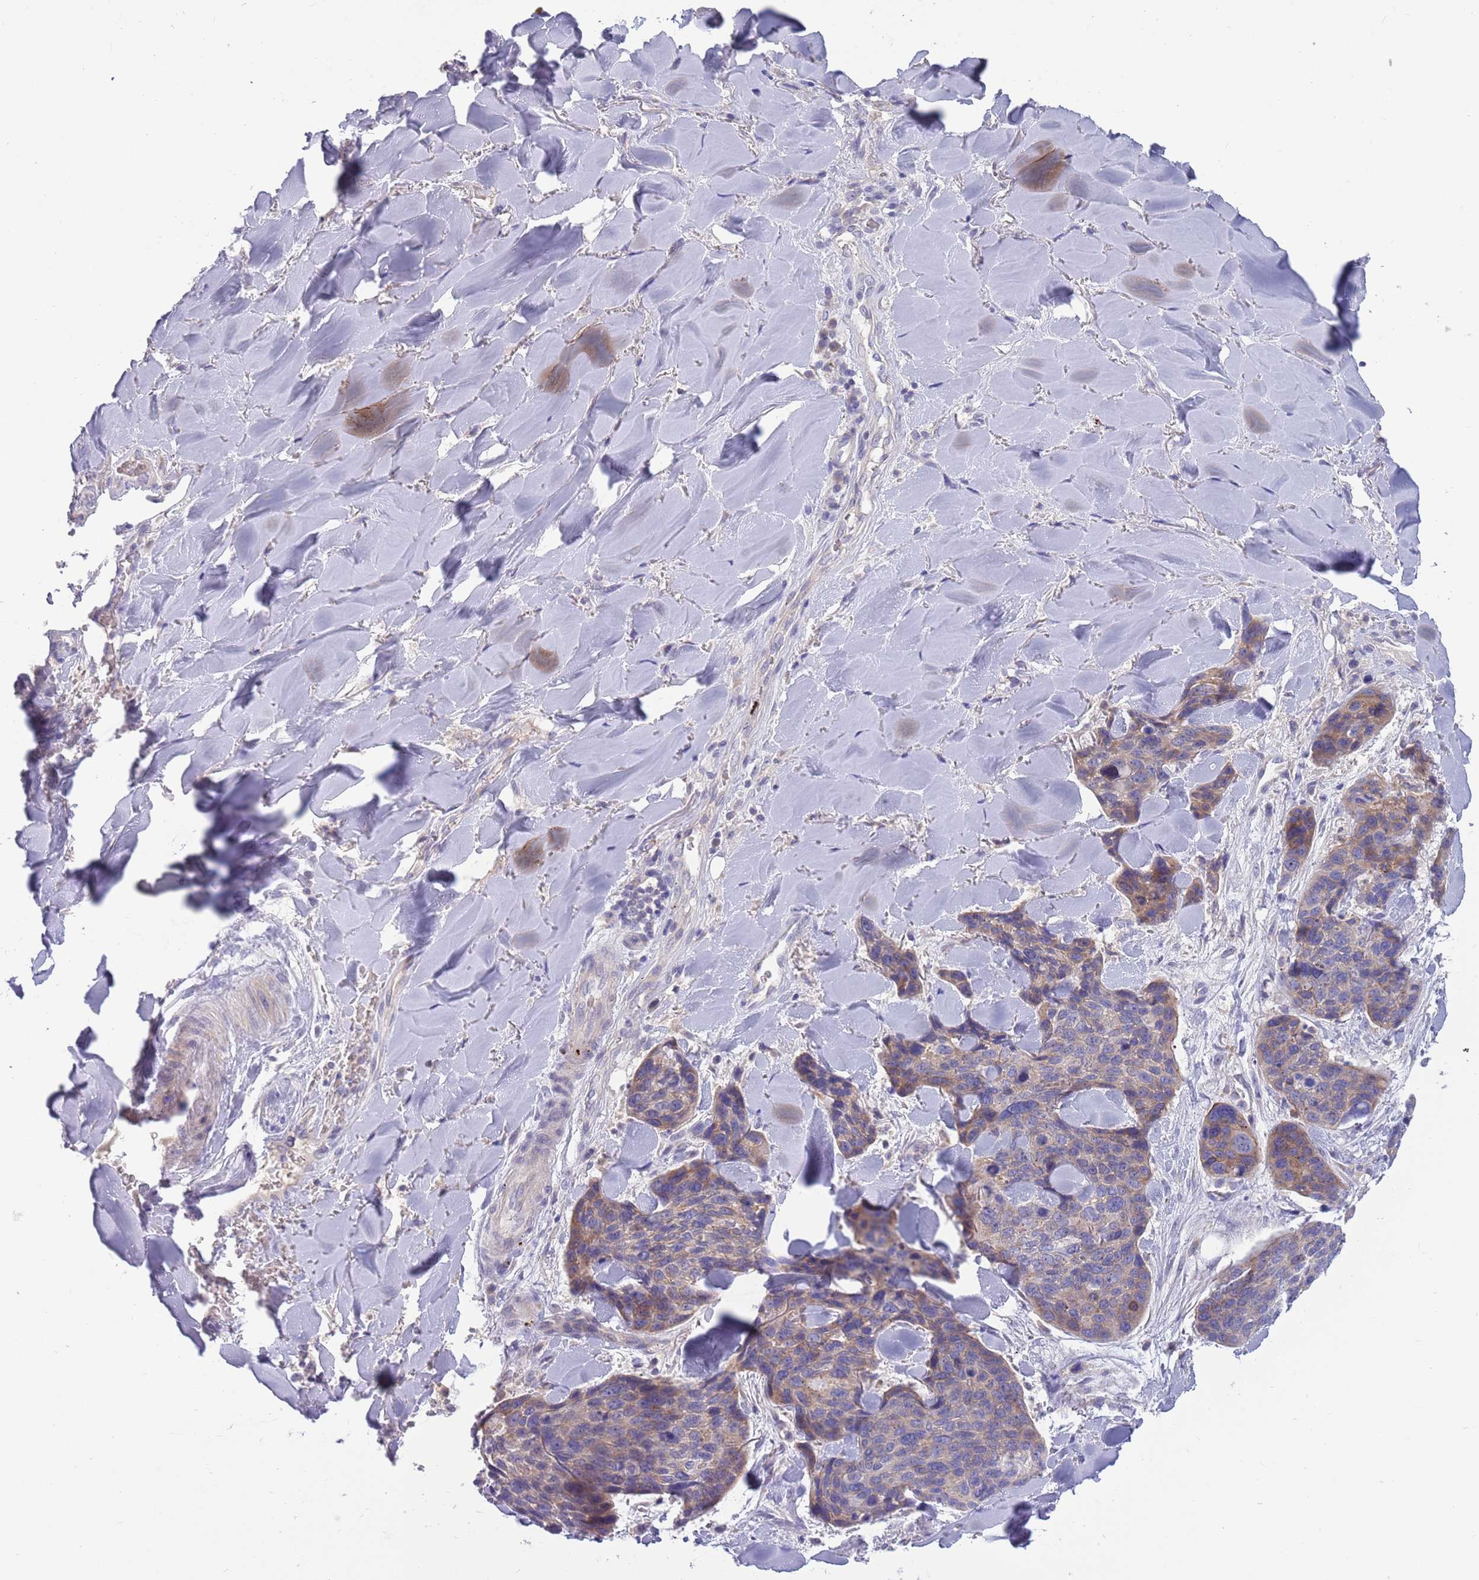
{"staining": {"intensity": "weak", "quantity": "25%-75%", "location": "cytoplasmic/membranous"}, "tissue": "skin cancer", "cell_type": "Tumor cells", "image_type": "cancer", "snomed": [{"axis": "morphology", "description": "Basal cell carcinoma"}, {"axis": "topography", "description": "Skin"}], "caption": "Immunohistochemistry (IHC) of human skin cancer (basal cell carcinoma) exhibits low levels of weak cytoplasmic/membranous staining in about 25%-75% of tumor cells. The staining was performed using DAB (3,3'-diaminobenzidine) to visualize the protein expression in brown, while the nuclei were stained in blue with hematoxylin (Magnification: 20x).", "gene": "DDHD1", "patient": {"sex": "female", "age": 74}}